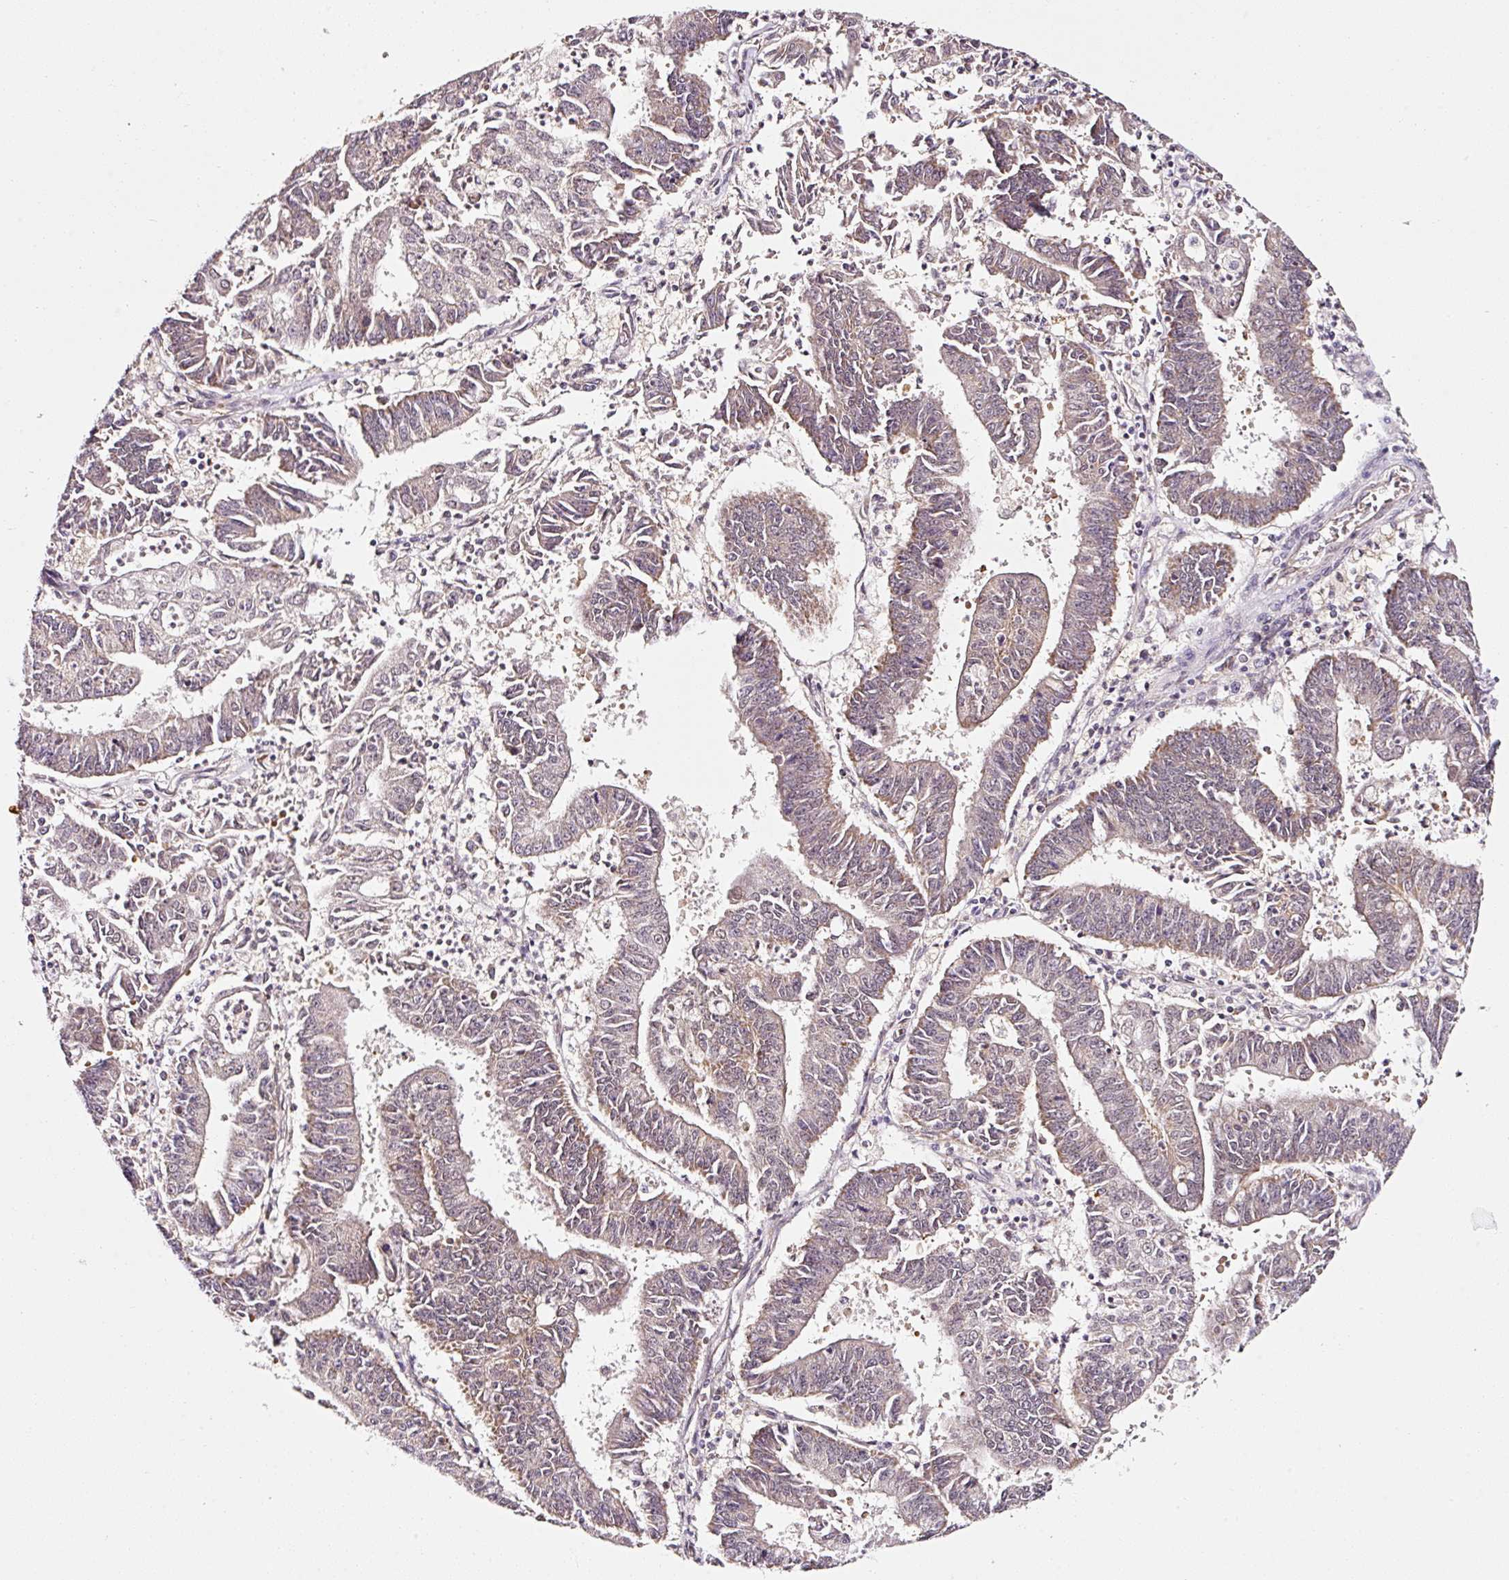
{"staining": {"intensity": "weak", "quantity": "<25%", "location": "cytoplasmic/membranous"}, "tissue": "endometrial cancer", "cell_type": "Tumor cells", "image_type": "cancer", "snomed": [{"axis": "morphology", "description": "Adenocarcinoma, NOS"}, {"axis": "topography", "description": "Endometrium"}], "caption": "This is an immunohistochemistry (IHC) photomicrograph of human endometrial cancer (adenocarcinoma). There is no positivity in tumor cells.", "gene": "ZNF460", "patient": {"sex": "female", "age": 73}}